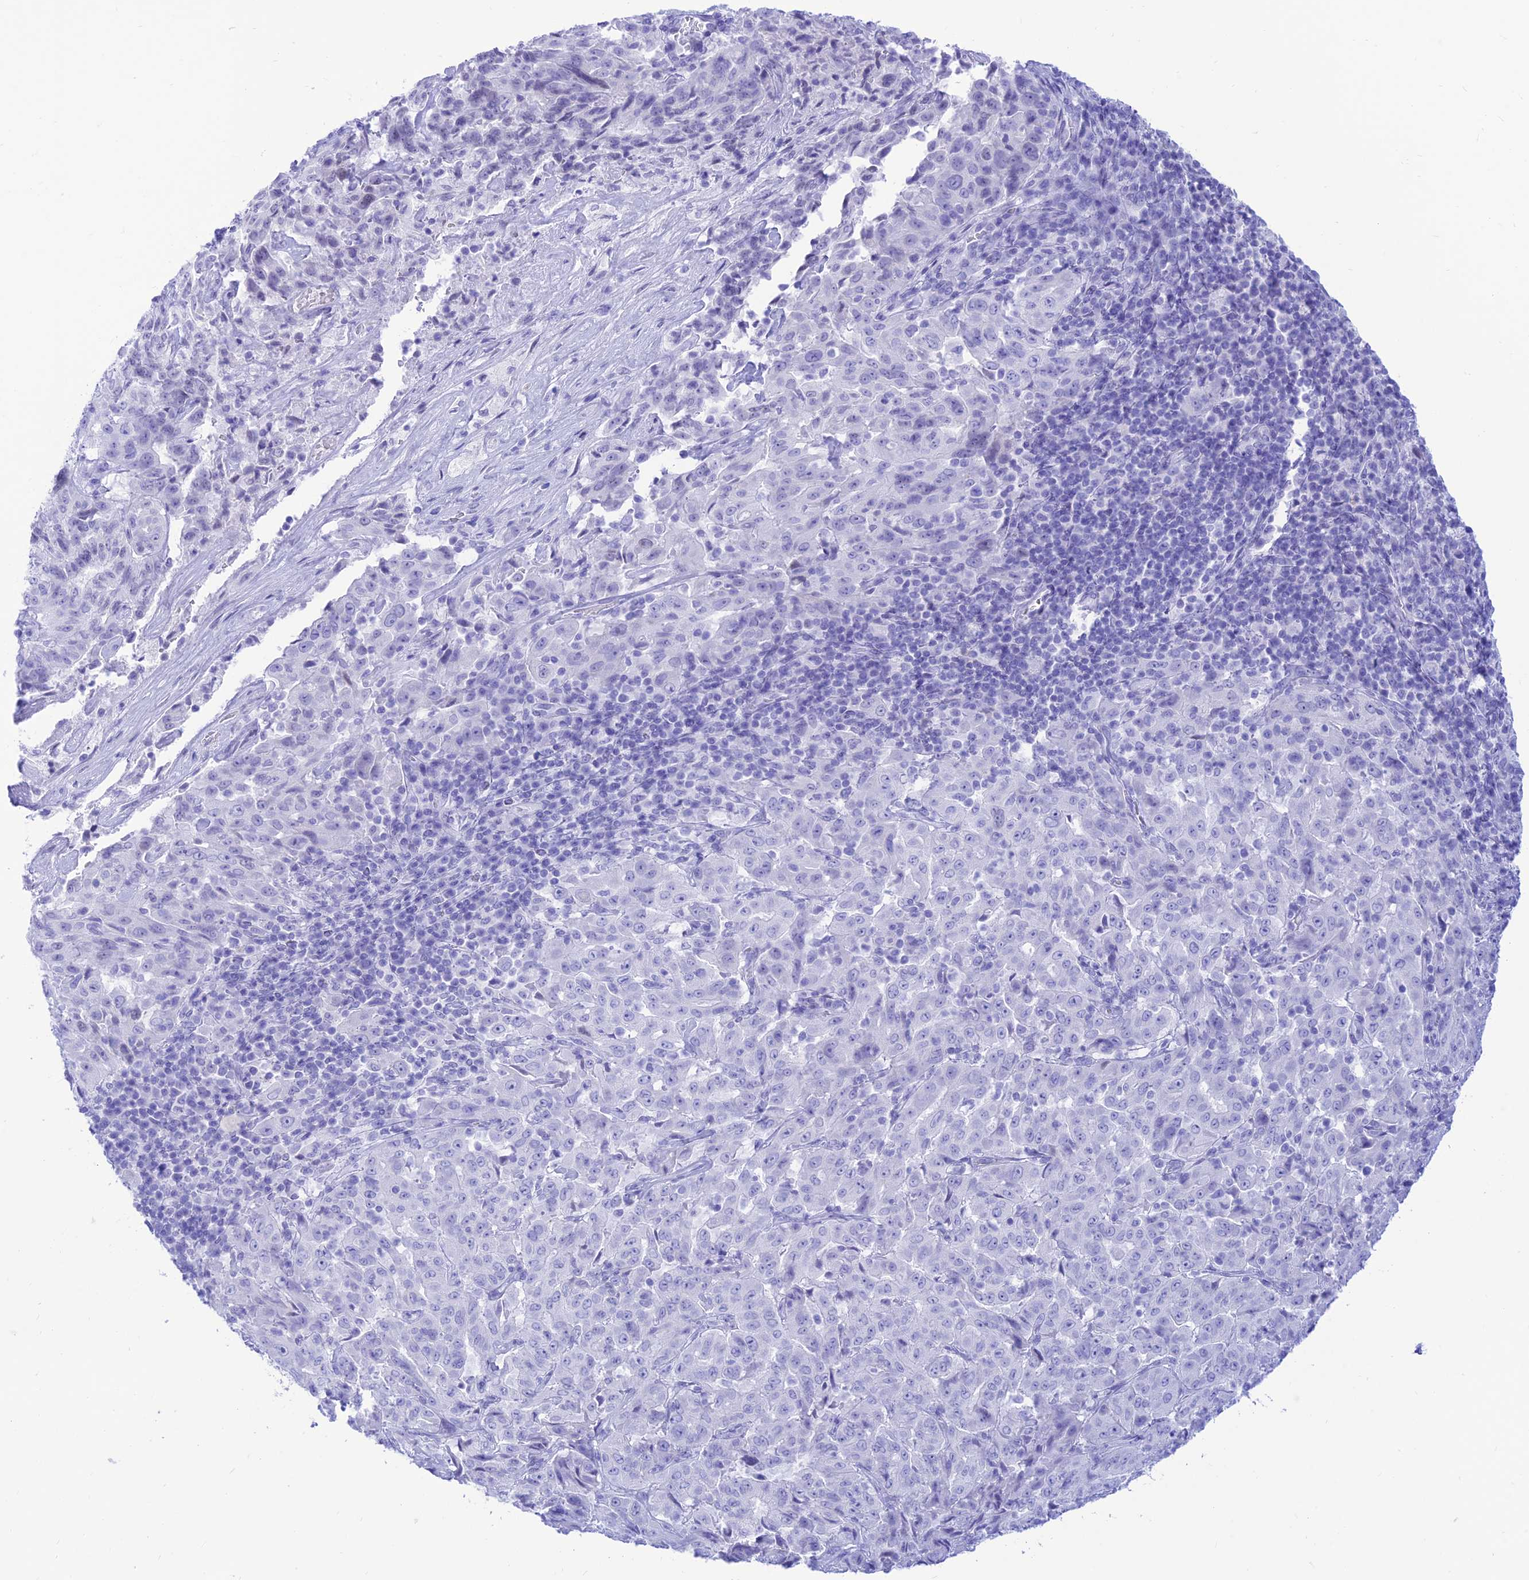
{"staining": {"intensity": "negative", "quantity": "none", "location": "none"}, "tissue": "pancreatic cancer", "cell_type": "Tumor cells", "image_type": "cancer", "snomed": [{"axis": "morphology", "description": "Adenocarcinoma, NOS"}, {"axis": "topography", "description": "Pancreas"}], "caption": "This is a photomicrograph of immunohistochemistry staining of pancreatic cancer, which shows no staining in tumor cells.", "gene": "PRNP", "patient": {"sex": "male", "age": 63}}